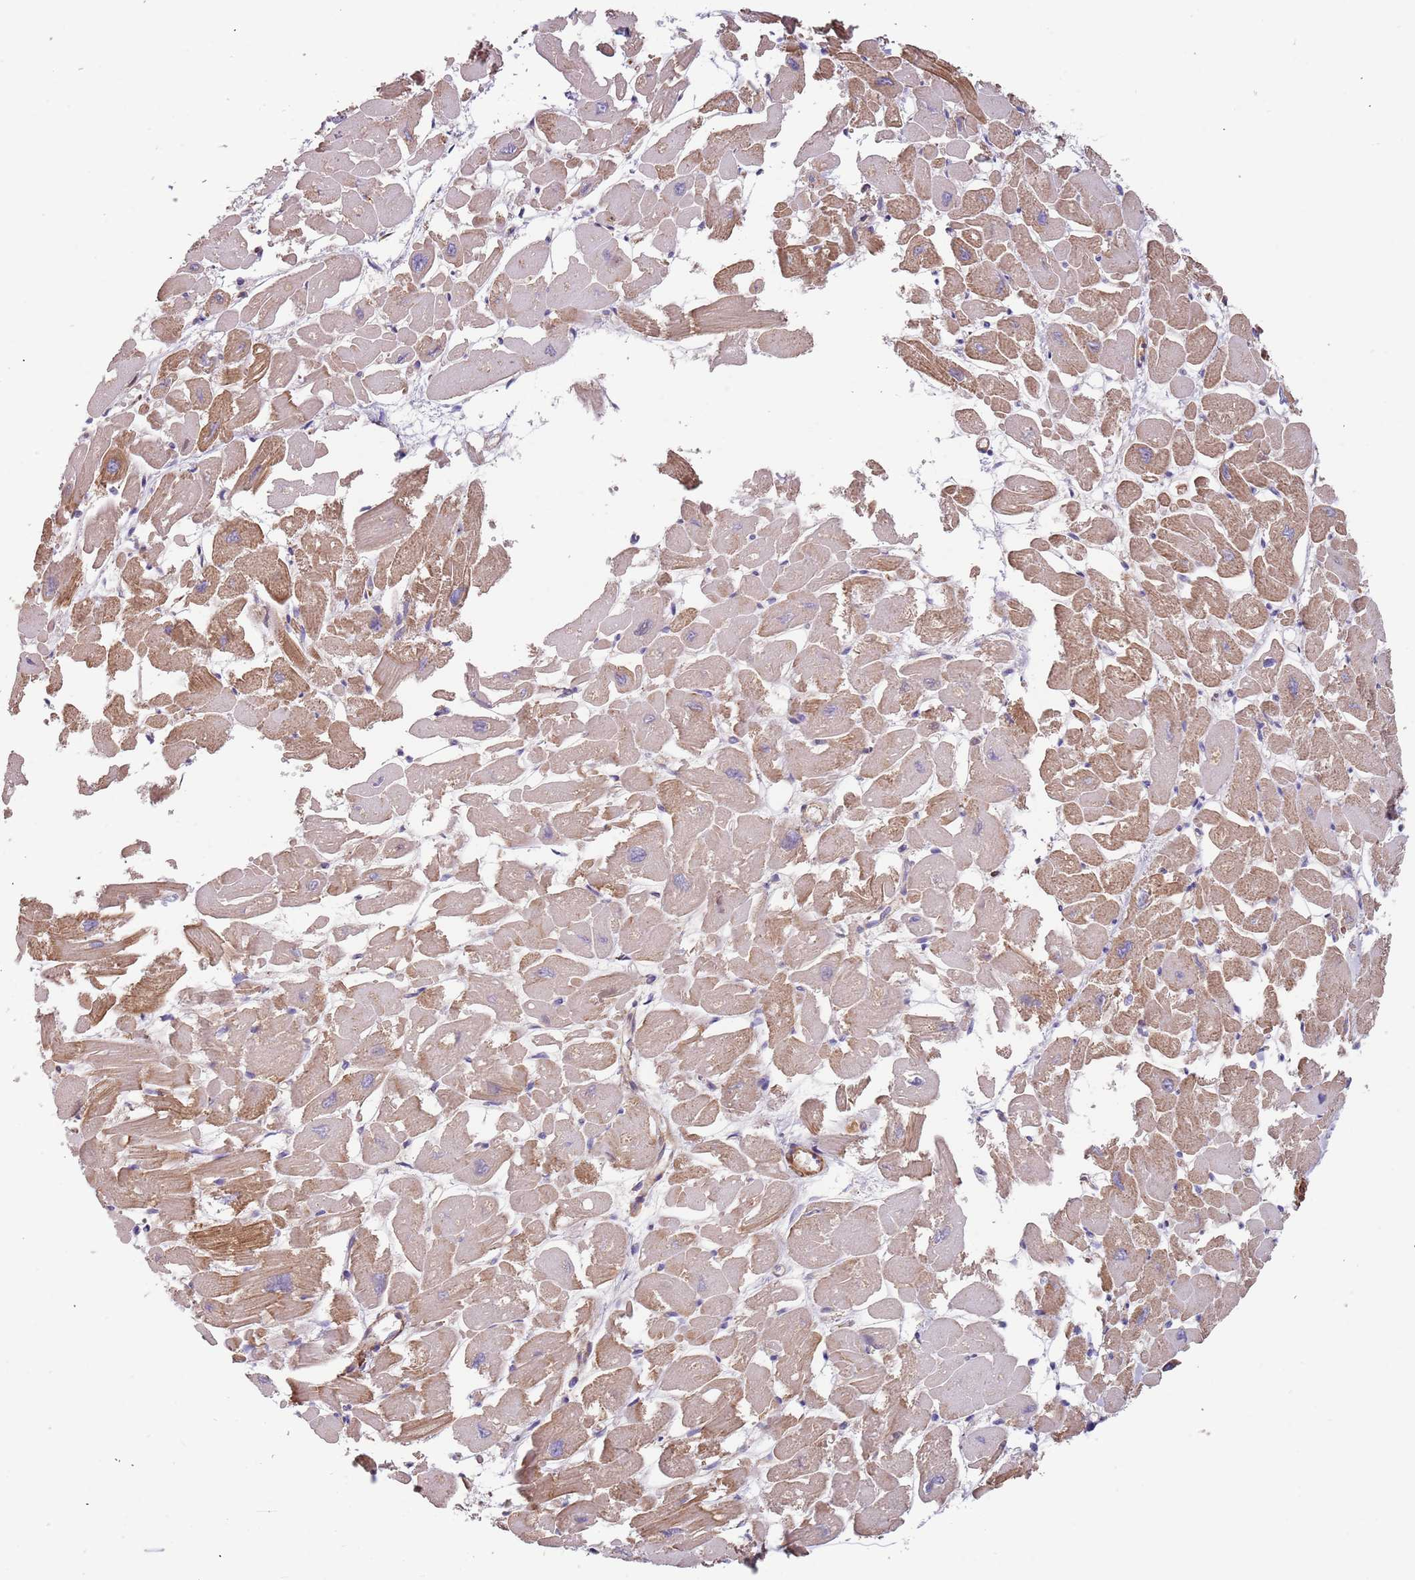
{"staining": {"intensity": "moderate", "quantity": "25%-75%", "location": "cytoplasmic/membranous"}, "tissue": "heart muscle", "cell_type": "Cardiomyocytes", "image_type": "normal", "snomed": [{"axis": "morphology", "description": "Normal tissue, NOS"}, {"axis": "topography", "description": "Heart"}], "caption": "A brown stain highlights moderate cytoplasmic/membranous staining of a protein in cardiomyocytes of benign heart muscle.", "gene": "SYT4", "patient": {"sex": "male", "age": 54}}